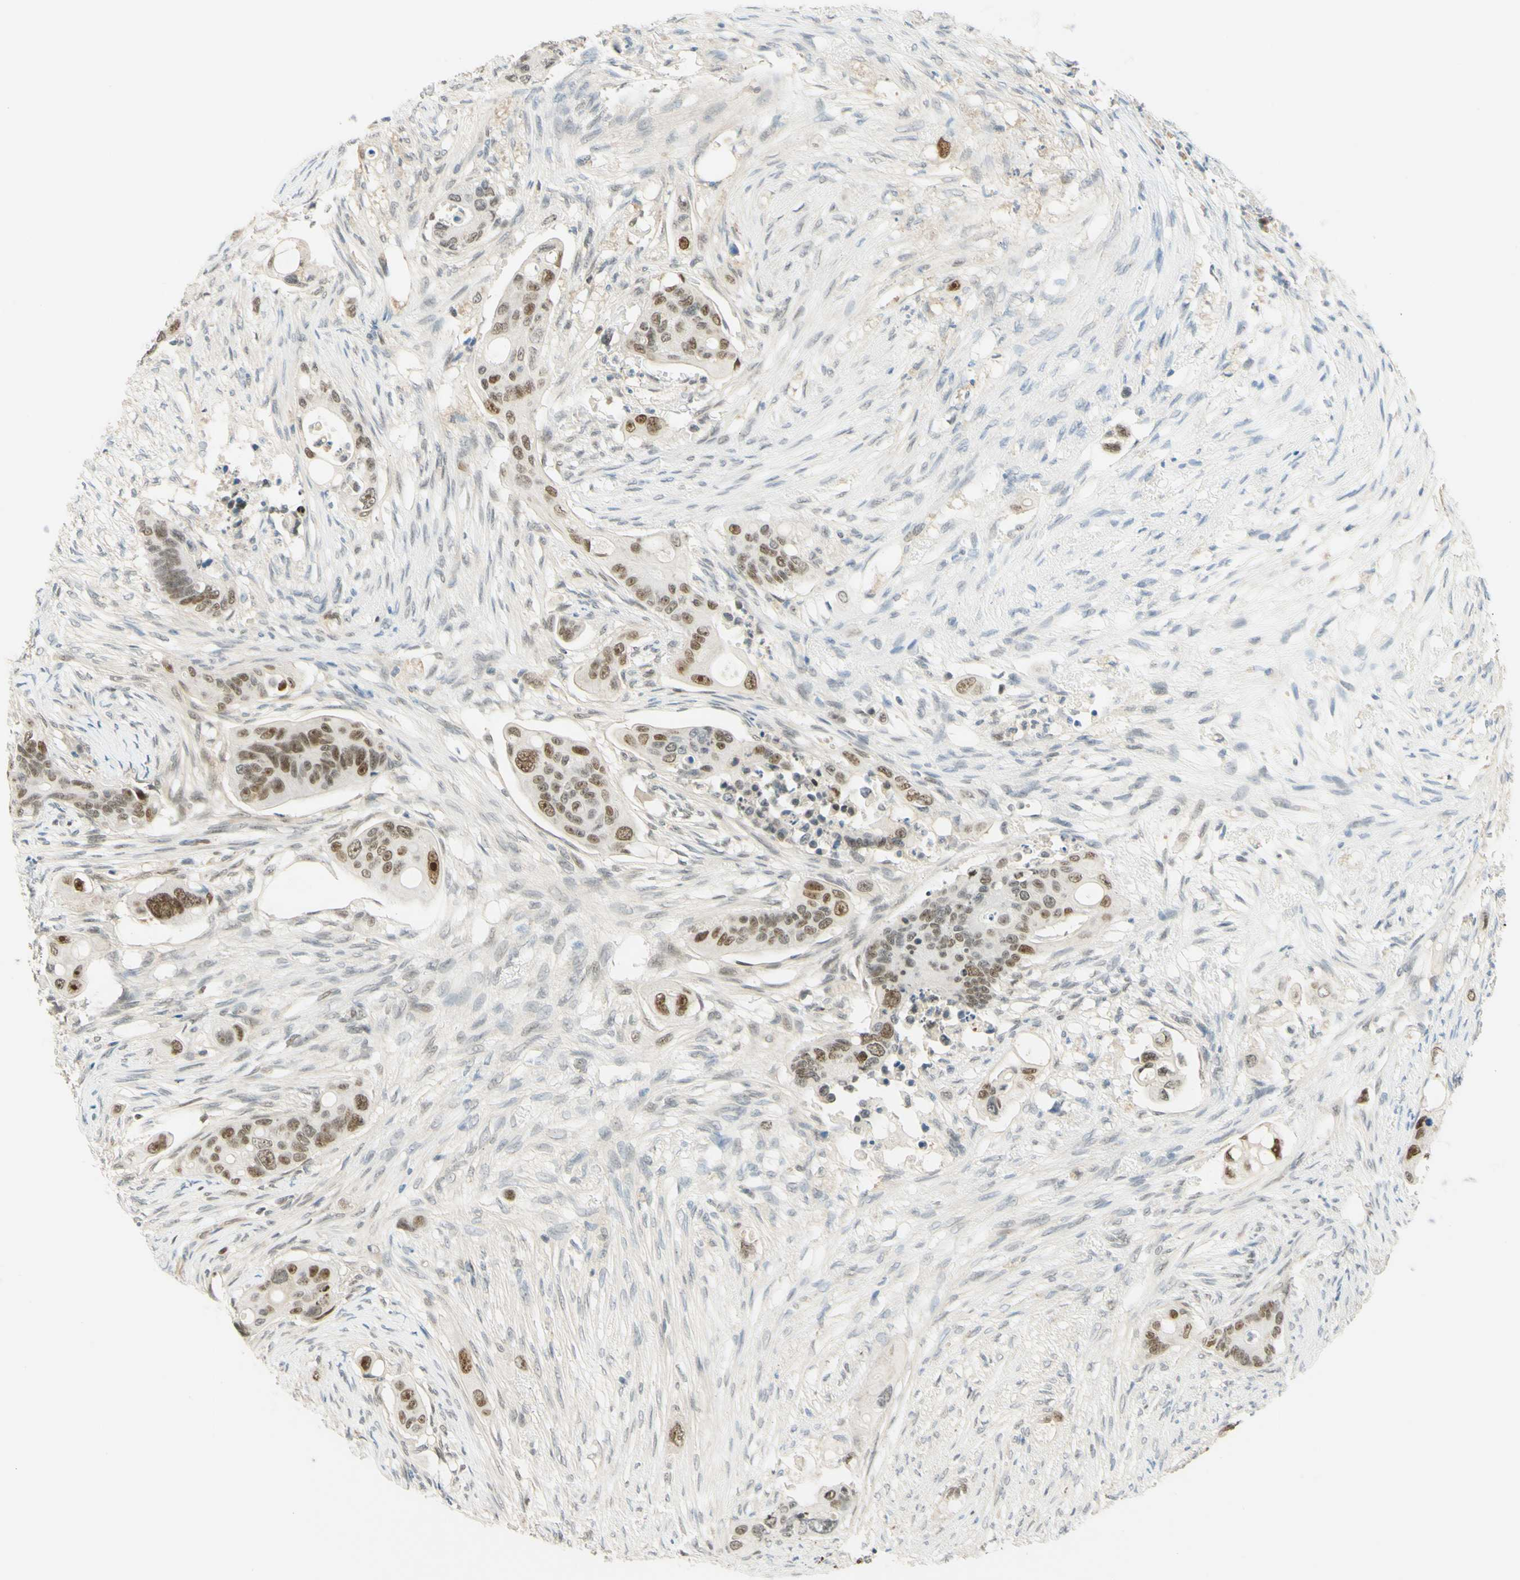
{"staining": {"intensity": "moderate", "quantity": ">75%", "location": "nuclear"}, "tissue": "colorectal cancer", "cell_type": "Tumor cells", "image_type": "cancer", "snomed": [{"axis": "morphology", "description": "Adenocarcinoma, NOS"}, {"axis": "topography", "description": "Colon"}], "caption": "DAB immunohistochemical staining of human colorectal cancer (adenocarcinoma) reveals moderate nuclear protein positivity in approximately >75% of tumor cells.", "gene": "POLB", "patient": {"sex": "female", "age": 57}}